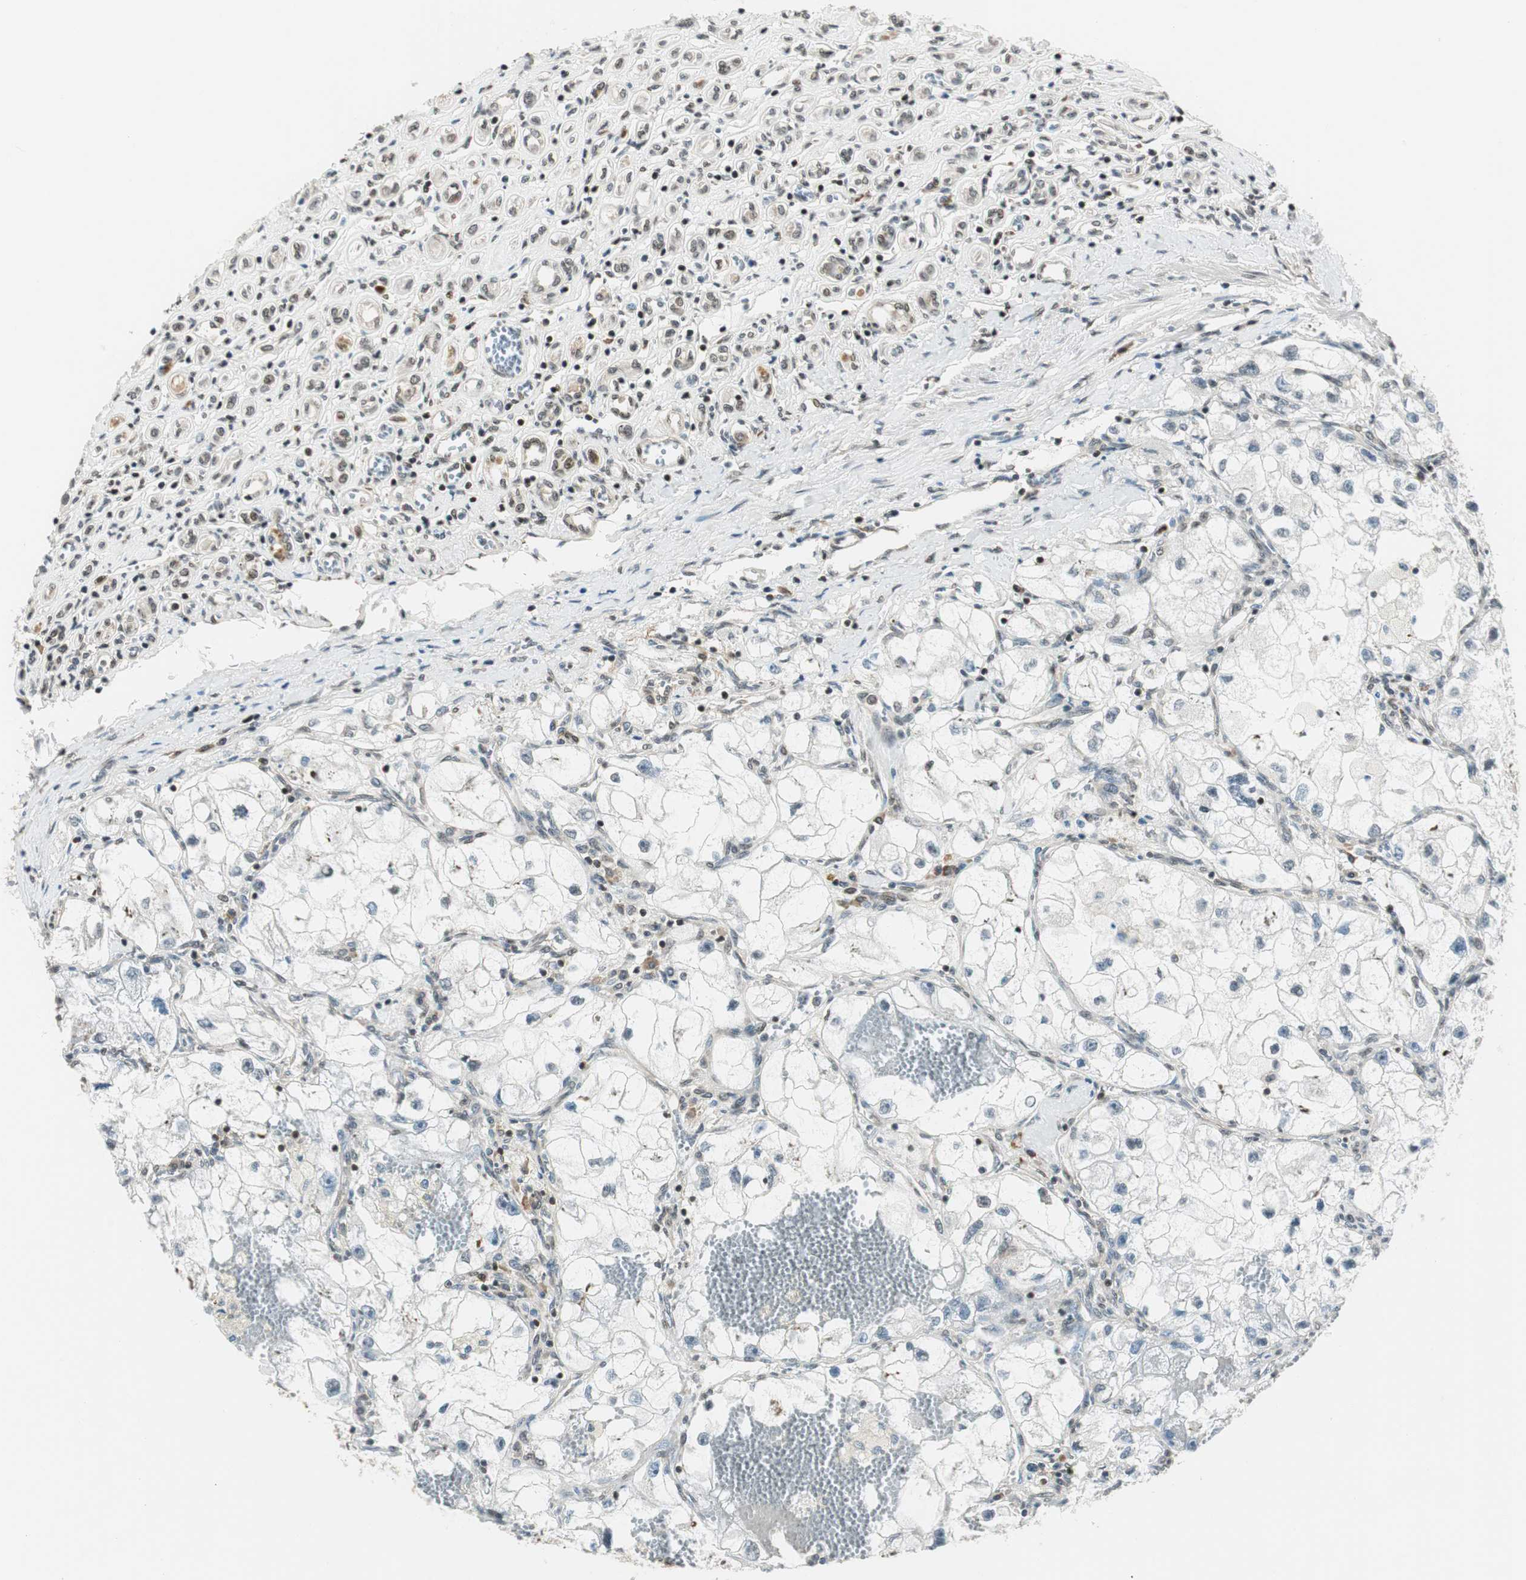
{"staining": {"intensity": "negative", "quantity": "none", "location": "none"}, "tissue": "renal cancer", "cell_type": "Tumor cells", "image_type": "cancer", "snomed": [{"axis": "morphology", "description": "Adenocarcinoma, NOS"}, {"axis": "topography", "description": "Kidney"}], "caption": "DAB immunohistochemical staining of human renal cancer (adenocarcinoma) exhibits no significant expression in tumor cells.", "gene": "RING1", "patient": {"sex": "female", "age": 70}}